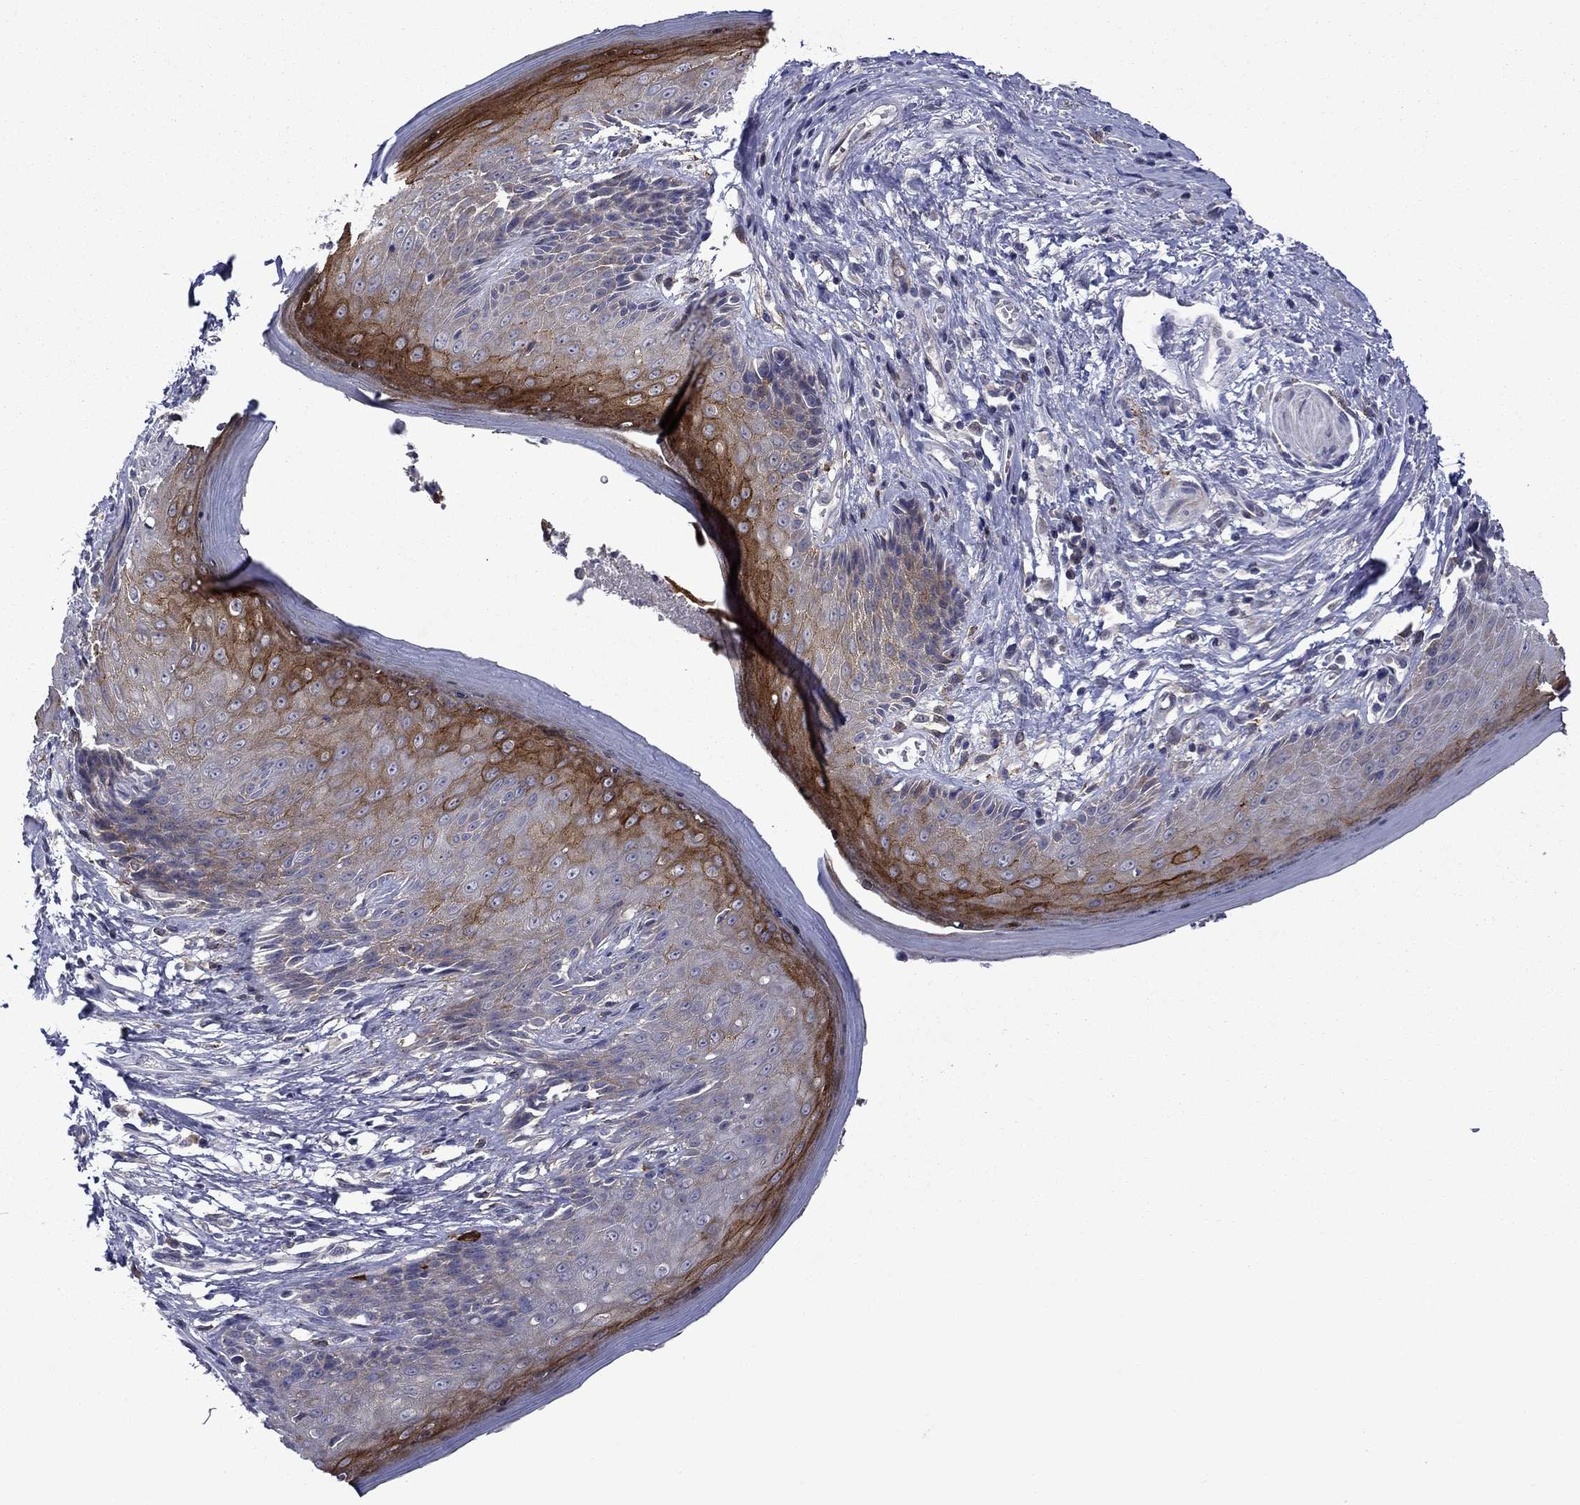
{"staining": {"intensity": "strong", "quantity": "25%-75%", "location": "cytoplasmic/membranous"}, "tissue": "skin", "cell_type": "Epidermal cells", "image_type": "normal", "snomed": [{"axis": "morphology", "description": "Normal tissue, NOS"}, {"axis": "morphology", "description": "Adenocarcinoma, NOS"}, {"axis": "topography", "description": "Rectum"}, {"axis": "topography", "description": "Anal"}], "caption": "The image reveals staining of normal skin, revealing strong cytoplasmic/membranous protein positivity (brown color) within epidermal cells.", "gene": "LMO7", "patient": {"sex": "female", "age": 68}}